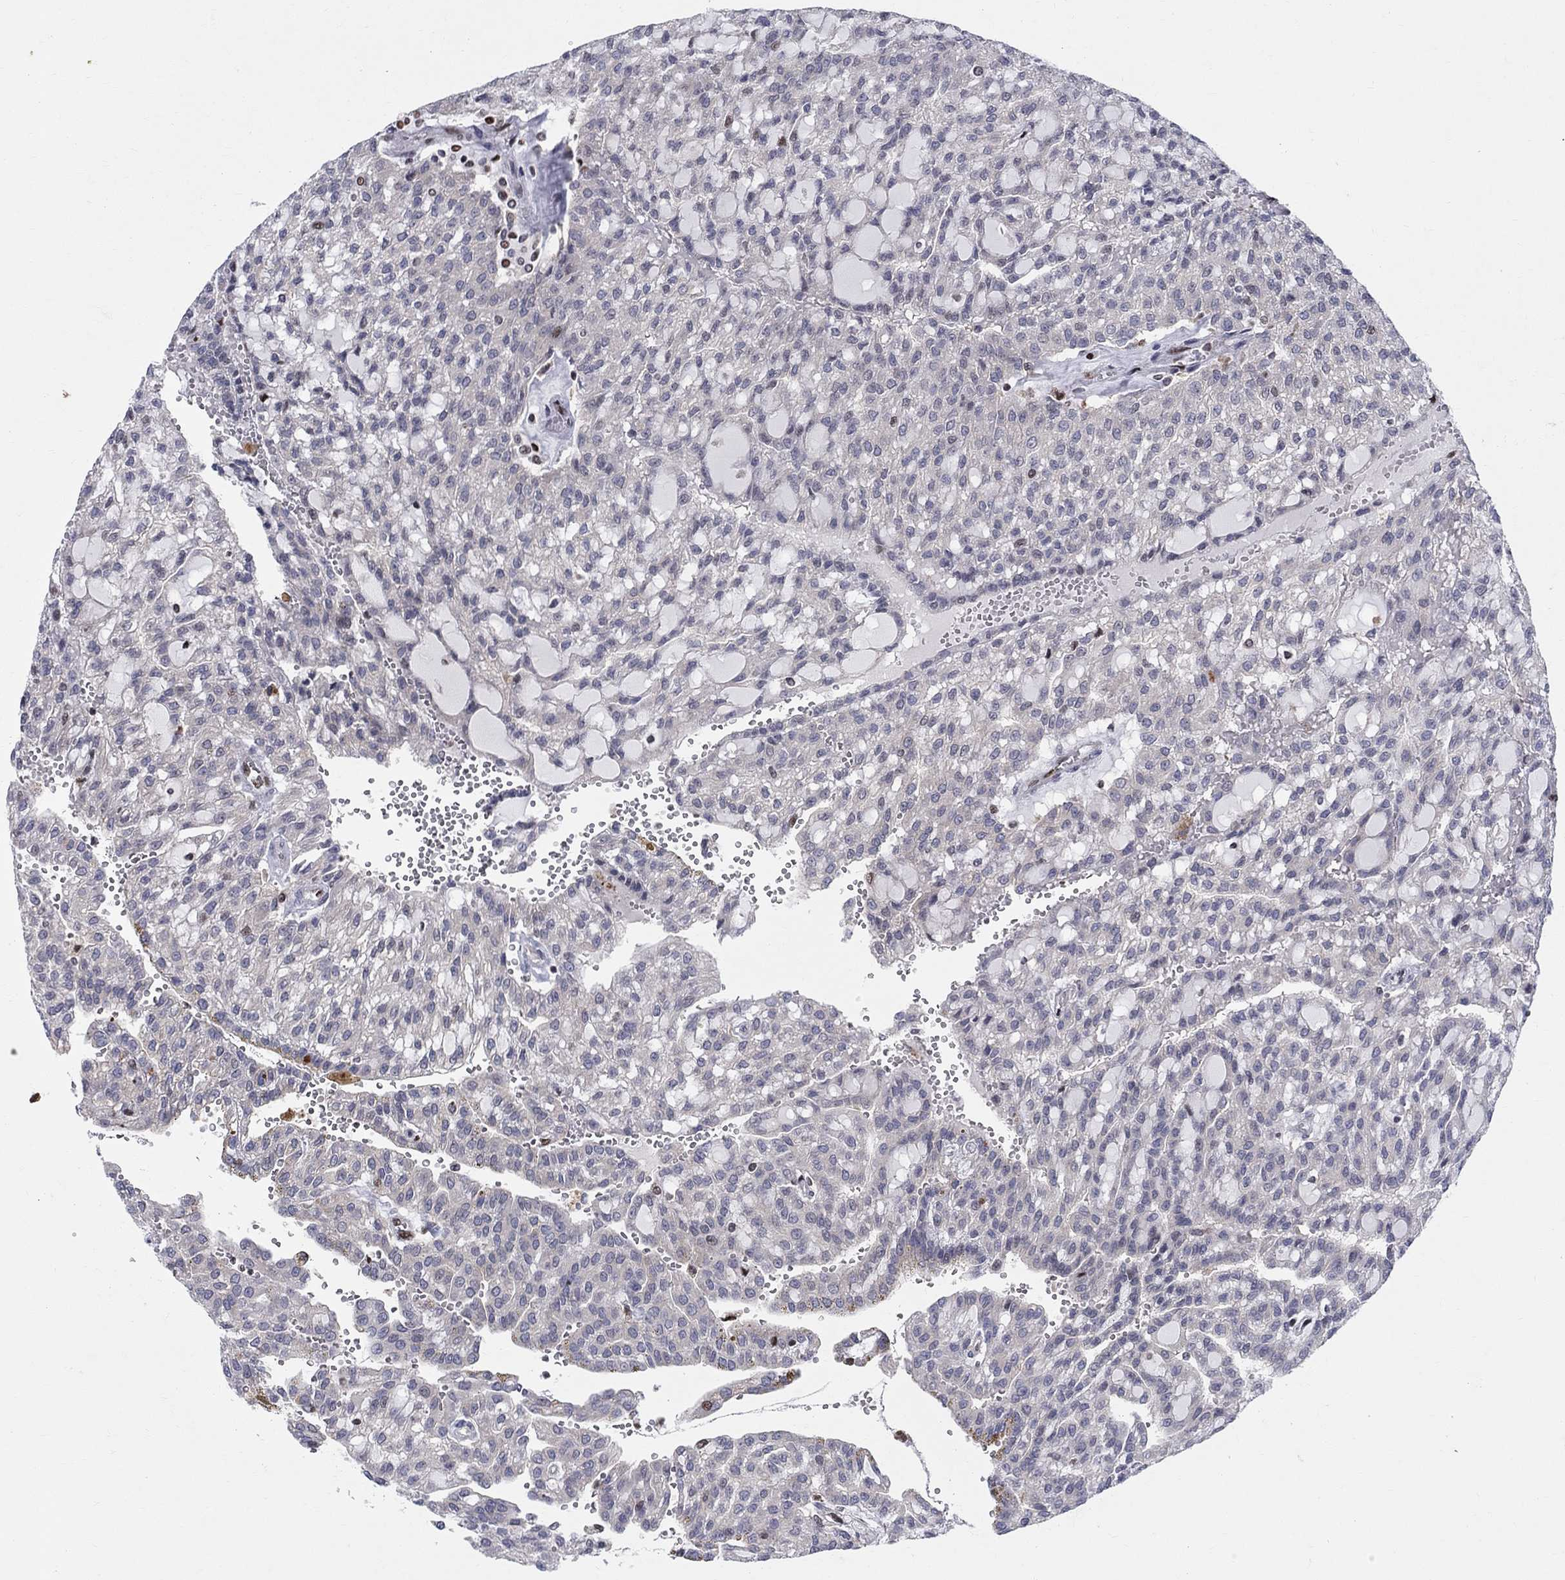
{"staining": {"intensity": "negative", "quantity": "none", "location": "none"}, "tissue": "renal cancer", "cell_type": "Tumor cells", "image_type": "cancer", "snomed": [{"axis": "morphology", "description": "Adenocarcinoma, NOS"}, {"axis": "topography", "description": "Kidney"}], "caption": "Histopathology image shows no significant protein staining in tumor cells of renal adenocarcinoma.", "gene": "ZNHIT3", "patient": {"sex": "male", "age": 63}}